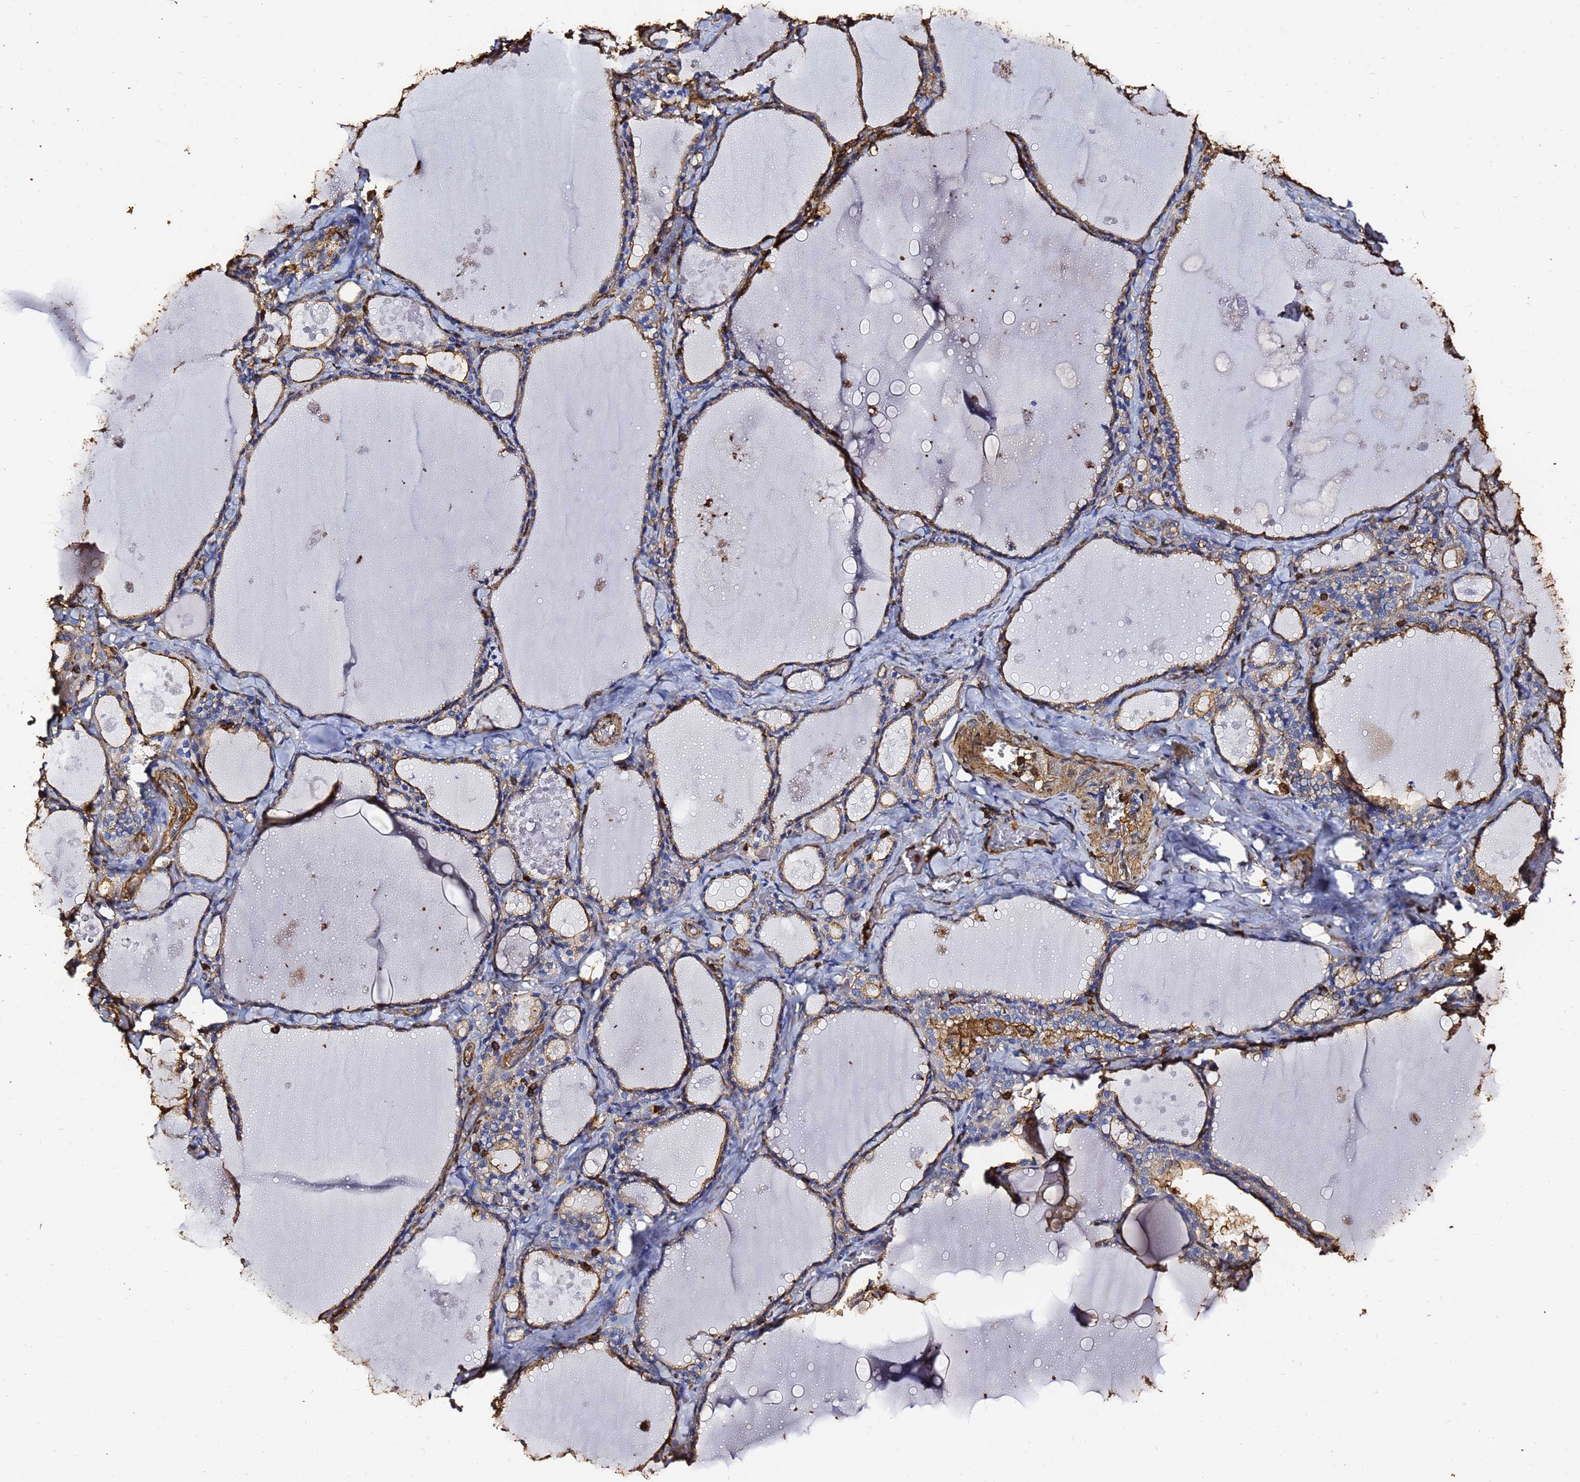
{"staining": {"intensity": "moderate", "quantity": ">75%", "location": "cytoplasmic/membranous"}, "tissue": "thyroid gland", "cell_type": "Glandular cells", "image_type": "normal", "snomed": [{"axis": "morphology", "description": "Normal tissue, NOS"}, {"axis": "topography", "description": "Thyroid gland"}], "caption": "Immunohistochemistry image of normal thyroid gland: human thyroid gland stained using immunohistochemistry (IHC) shows medium levels of moderate protein expression localized specifically in the cytoplasmic/membranous of glandular cells, appearing as a cytoplasmic/membranous brown color.", "gene": "ACTA1", "patient": {"sex": "male", "age": 56}}